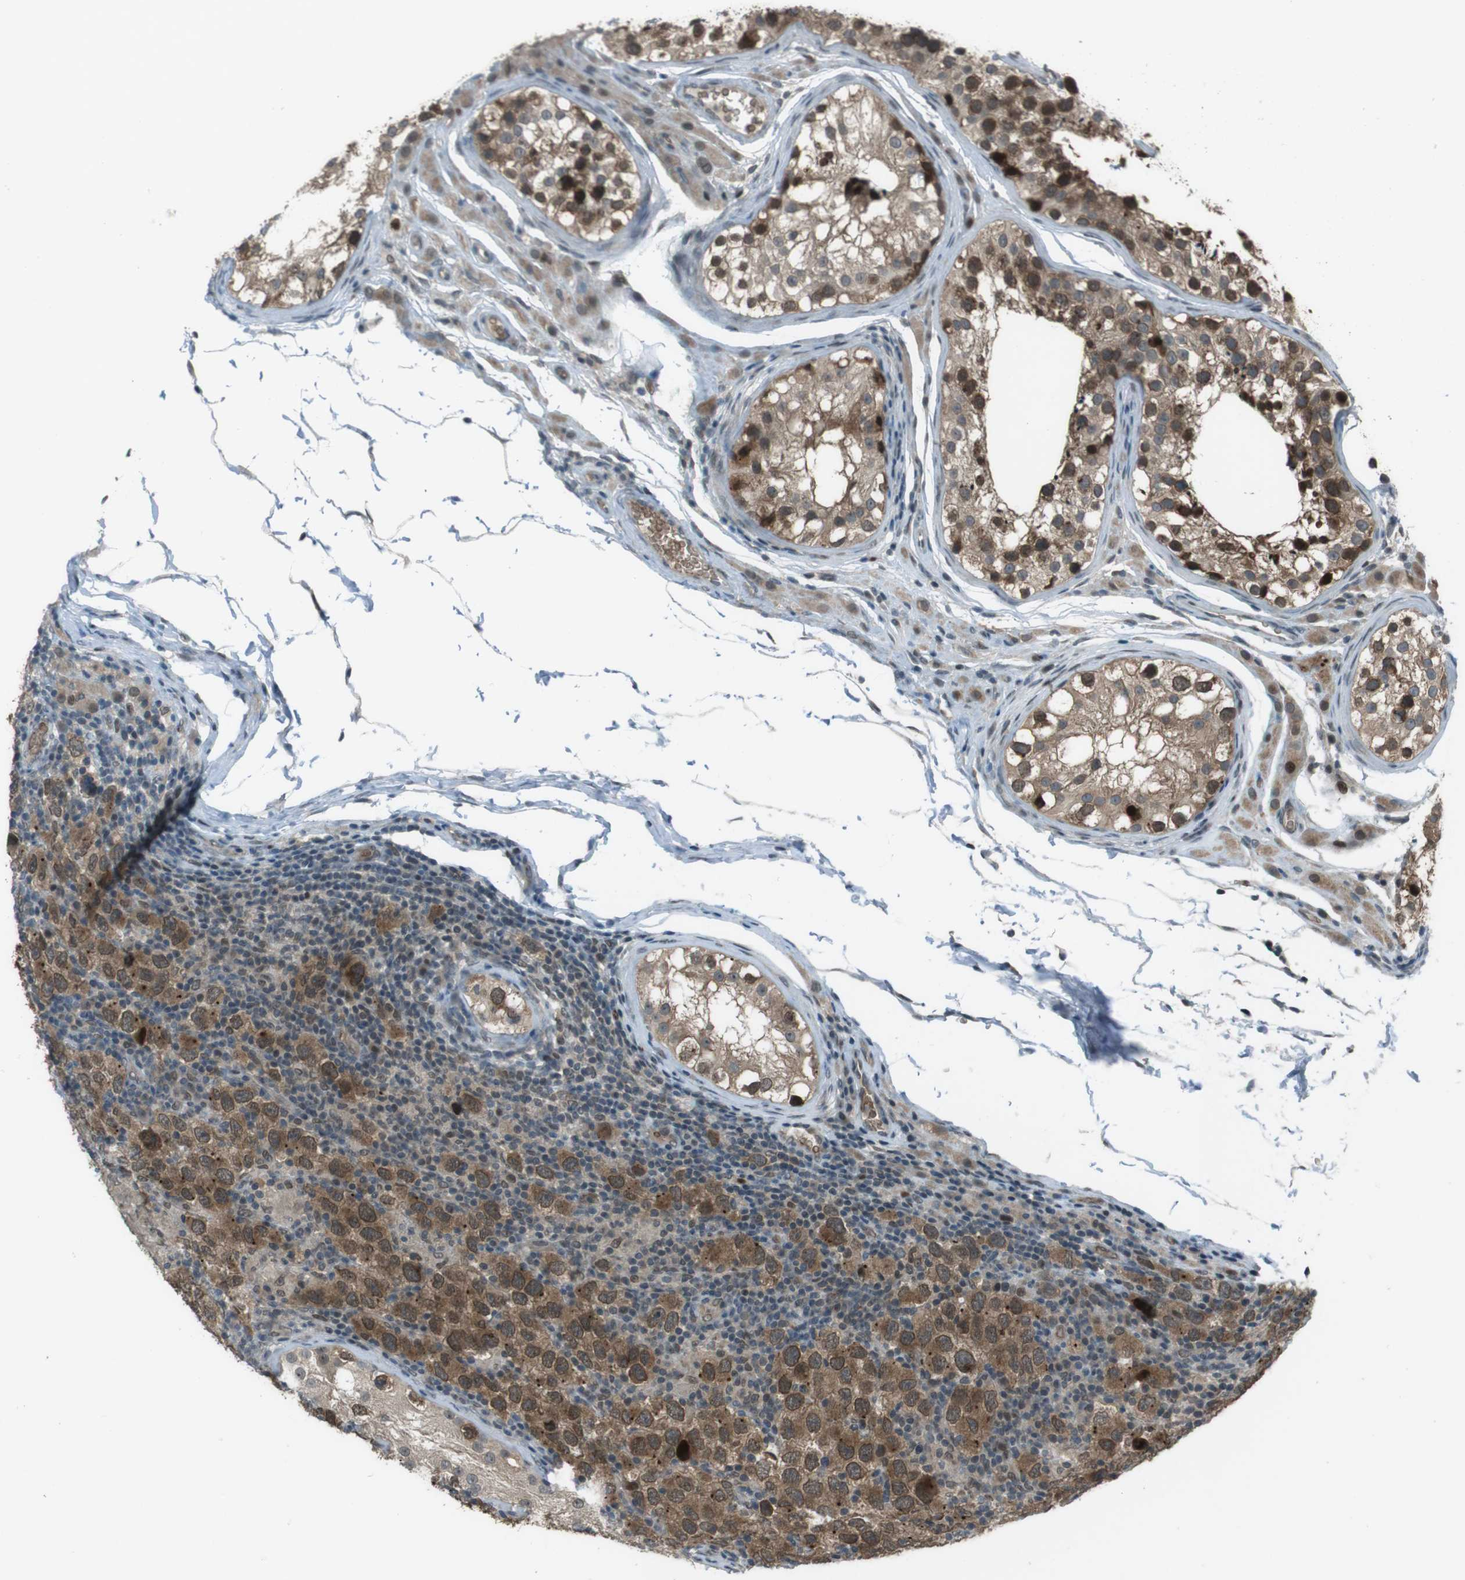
{"staining": {"intensity": "moderate", "quantity": ">75%", "location": "cytoplasmic/membranous,nuclear"}, "tissue": "testis cancer", "cell_type": "Tumor cells", "image_type": "cancer", "snomed": [{"axis": "morphology", "description": "Carcinoma, Embryonal, NOS"}, {"axis": "topography", "description": "Testis"}], "caption": "Testis cancer was stained to show a protein in brown. There is medium levels of moderate cytoplasmic/membranous and nuclear expression in approximately >75% of tumor cells. The protein of interest is shown in brown color, while the nuclei are stained blue.", "gene": "SLITRK5", "patient": {"sex": "male", "age": 21}}